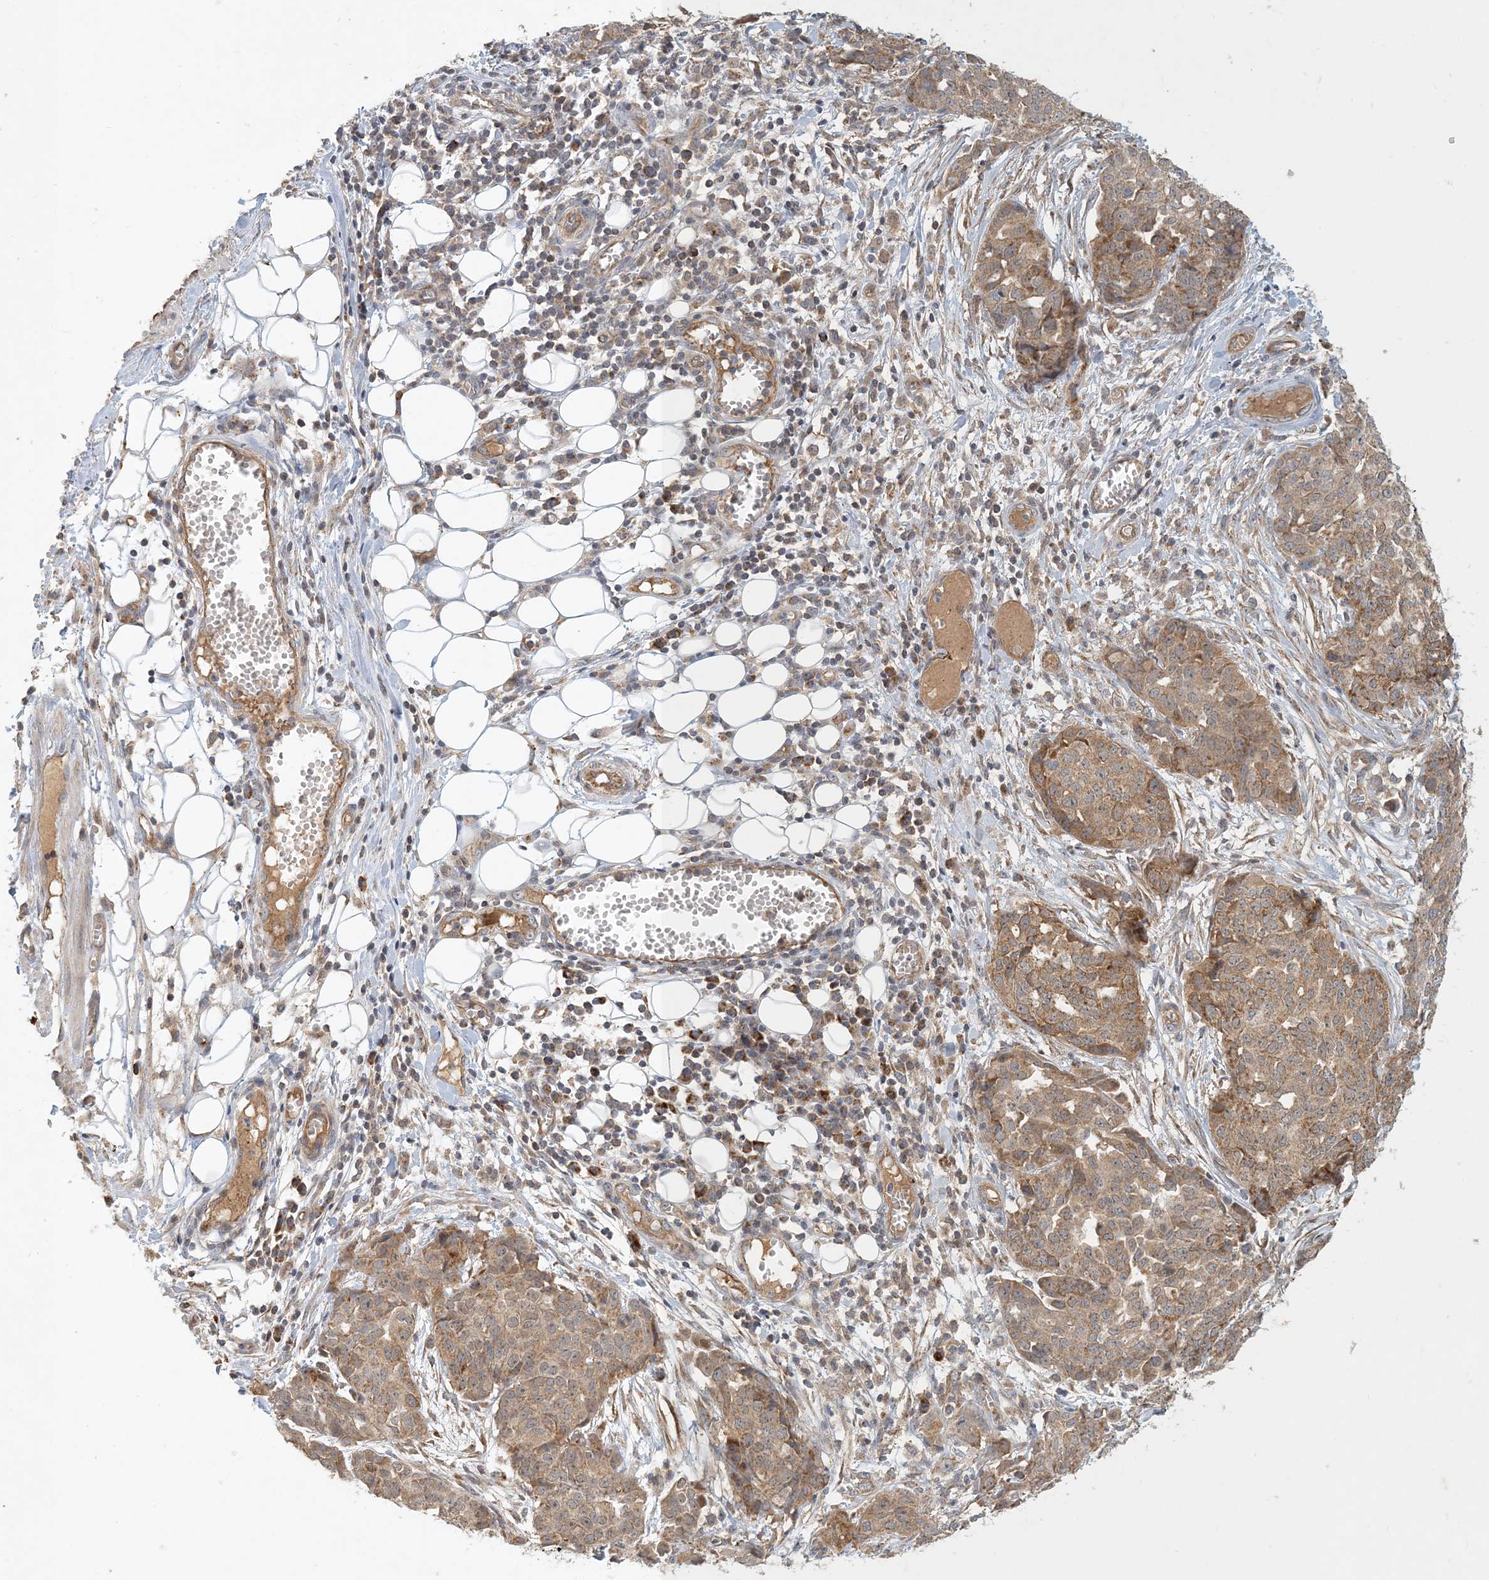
{"staining": {"intensity": "moderate", "quantity": ">75%", "location": "cytoplasmic/membranous"}, "tissue": "ovarian cancer", "cell_type": "Tumor cells", "image_type": "cancer", "snomed": [{"axis": "morphology", "description": "Cystadenocarcinoma, serous, NOS"}, {"axis": "topography", "description": "Soft tissue"}, {"axis": "topography", "description": "Ovary"}], "caption": "Human serous cystadenocarcinoma (ovarian) stained with a brown dye reveals moderate cytoplasmic/membranous positive positivity in about >75% of tumor cells.", "gene": "ZBTB3", "patient": {"sex": "female", "age": 57}}